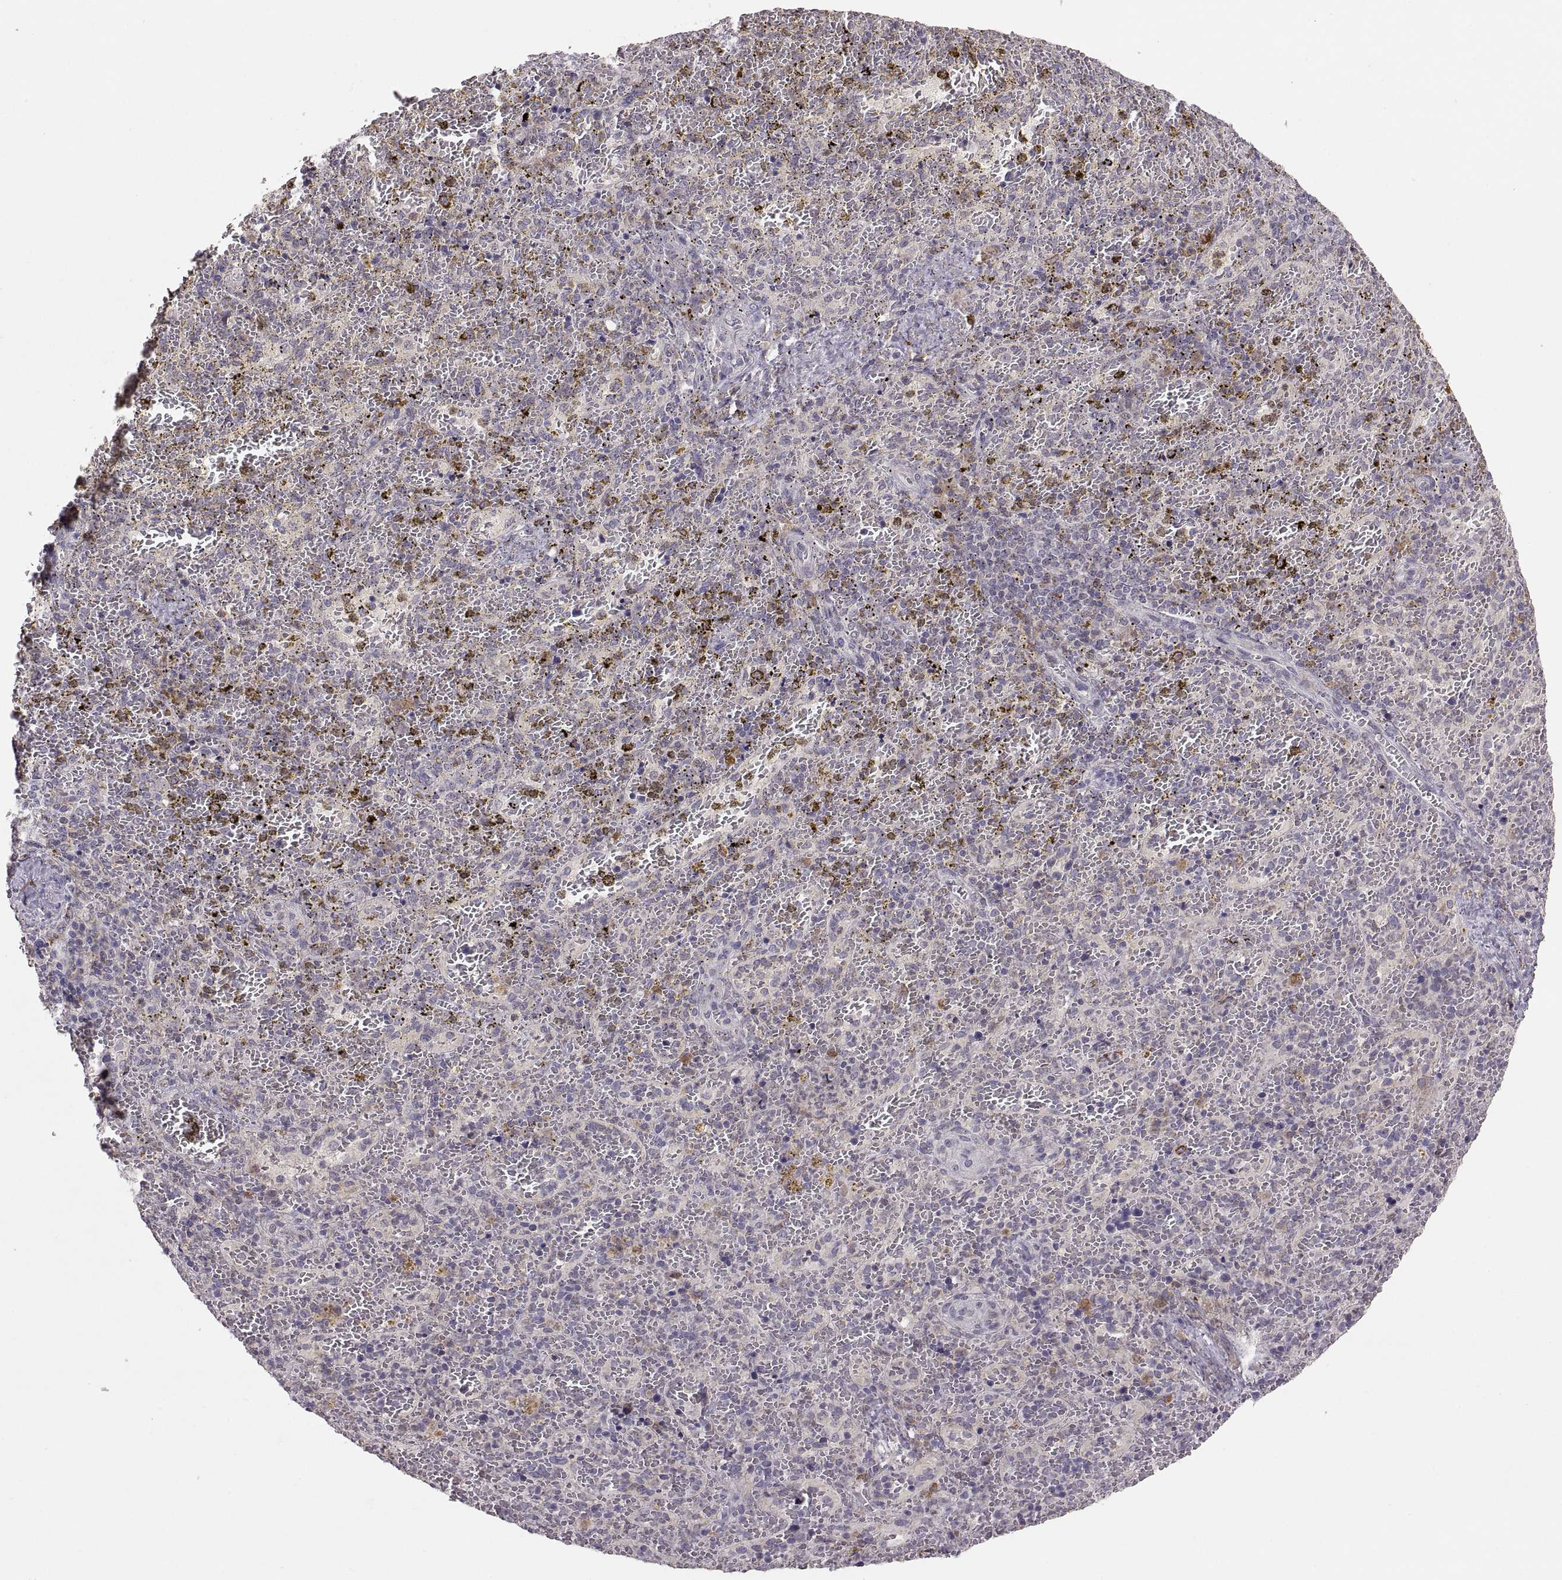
{"staining": {"intensity": "negative", "quantity": "none", "location": "none"}, "tissue": "spleen", "cell_type": "Cells in red pulp", "image_type": "normal", "snomed": [{"axis": "morphology", "description": "Normal tissue, NOS"}, {"axis": "topography", "description": "Spleen"}], "caption": "Protein analysis of benign spleen demonstrates no significant expression in cells in red pulp. (DAB (3,3'-diaminobenzidine) IHC with hematoxylin counter stain).", "gene": "HMGCR", "patient": {"sex": "female", "age": 50}}